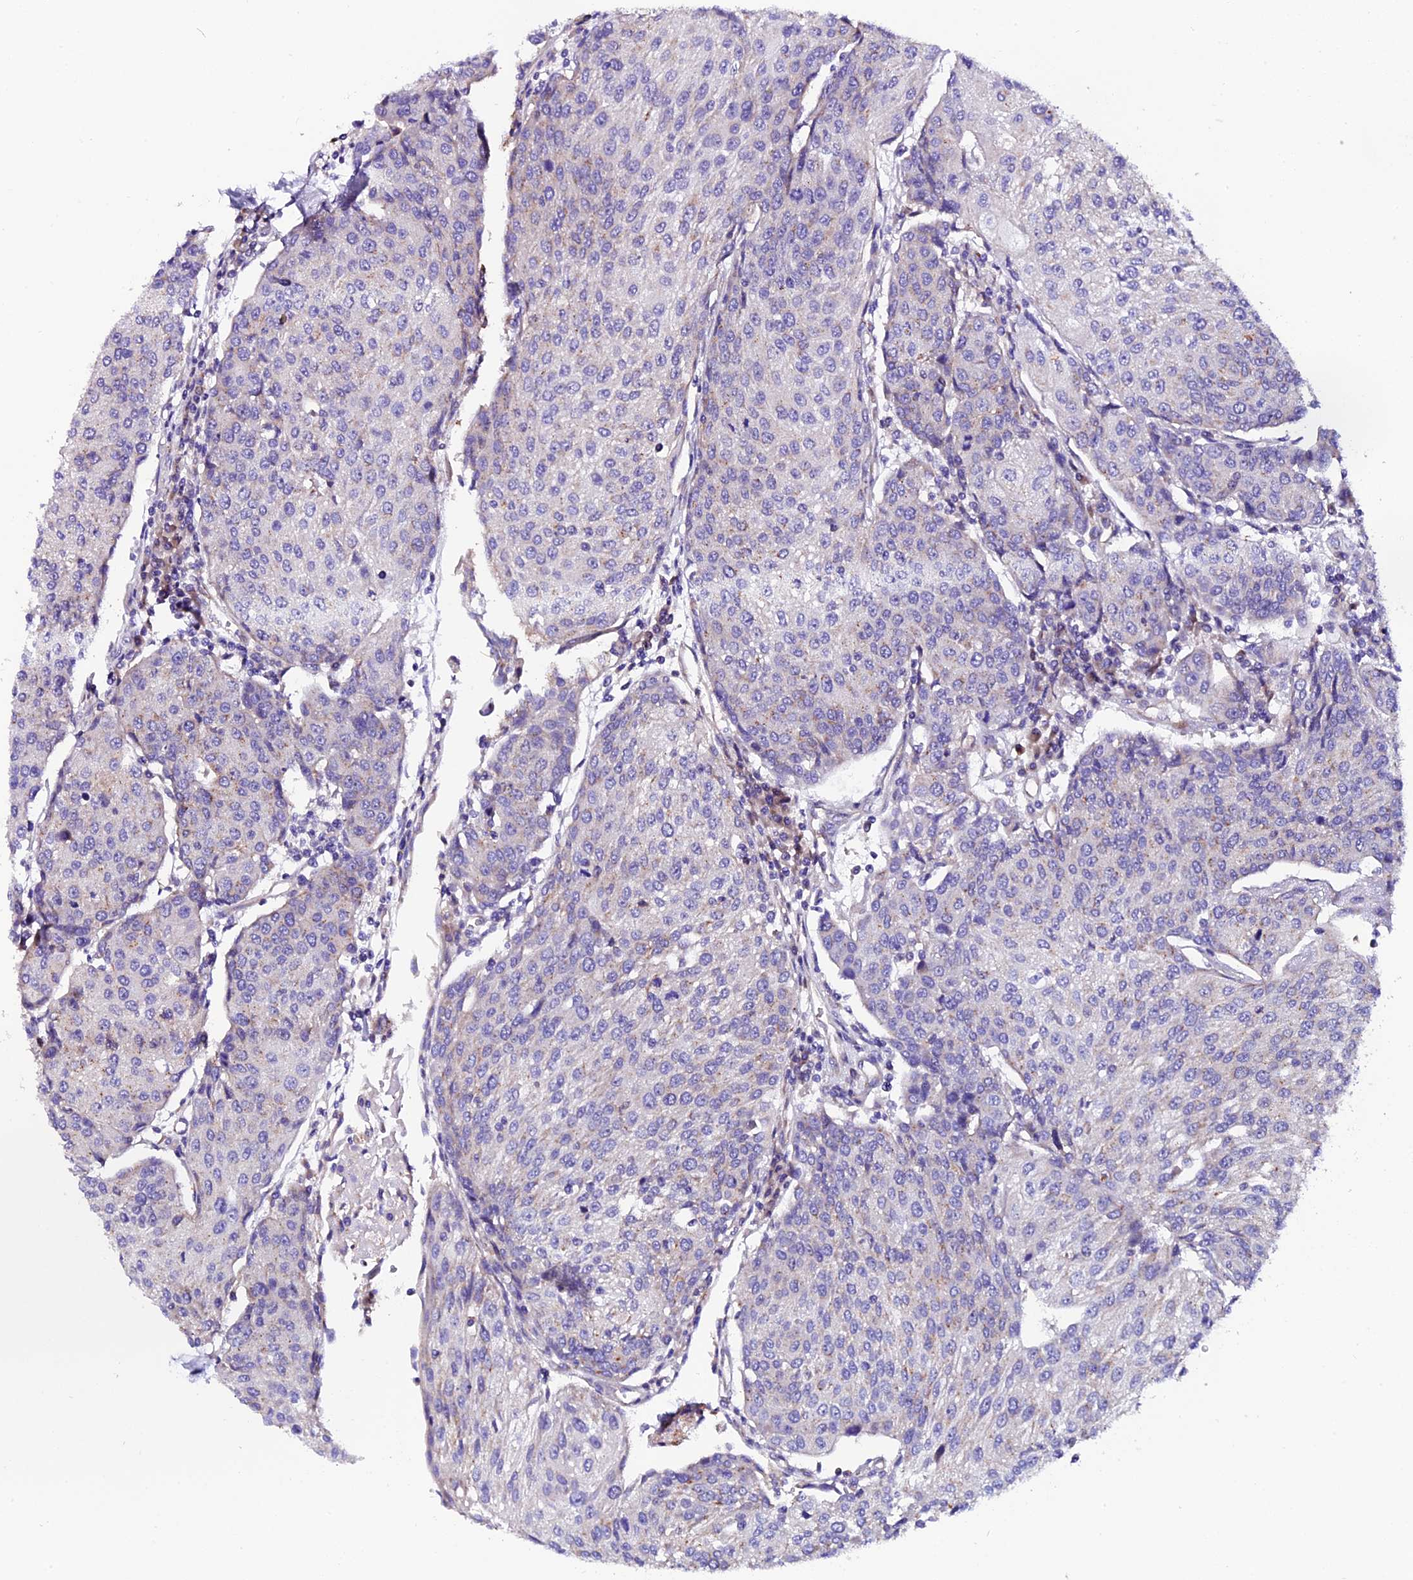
{"staining": {"intensity": "weak", "quantity": "<25%", "location": "cytoplasmic/membranous"}, "tissue": "urothelial cancer", "cell_type": "Tumor cells", "image_type": "cancer", "snomed": [{"axis": "morphology", "description": "Urothelial carcinoma, High grade"}, {"axis": "topography", "description": "Urinary bladder"}], "caption": "DAB (3,3'-diaminobenzidine) immunohistochemical staining of high-grade urothelial carcinoma demonstrates no significant staining in tumor cells.", "gene": "COMTD1", "patient": {"sex": "female", "age": 85}}